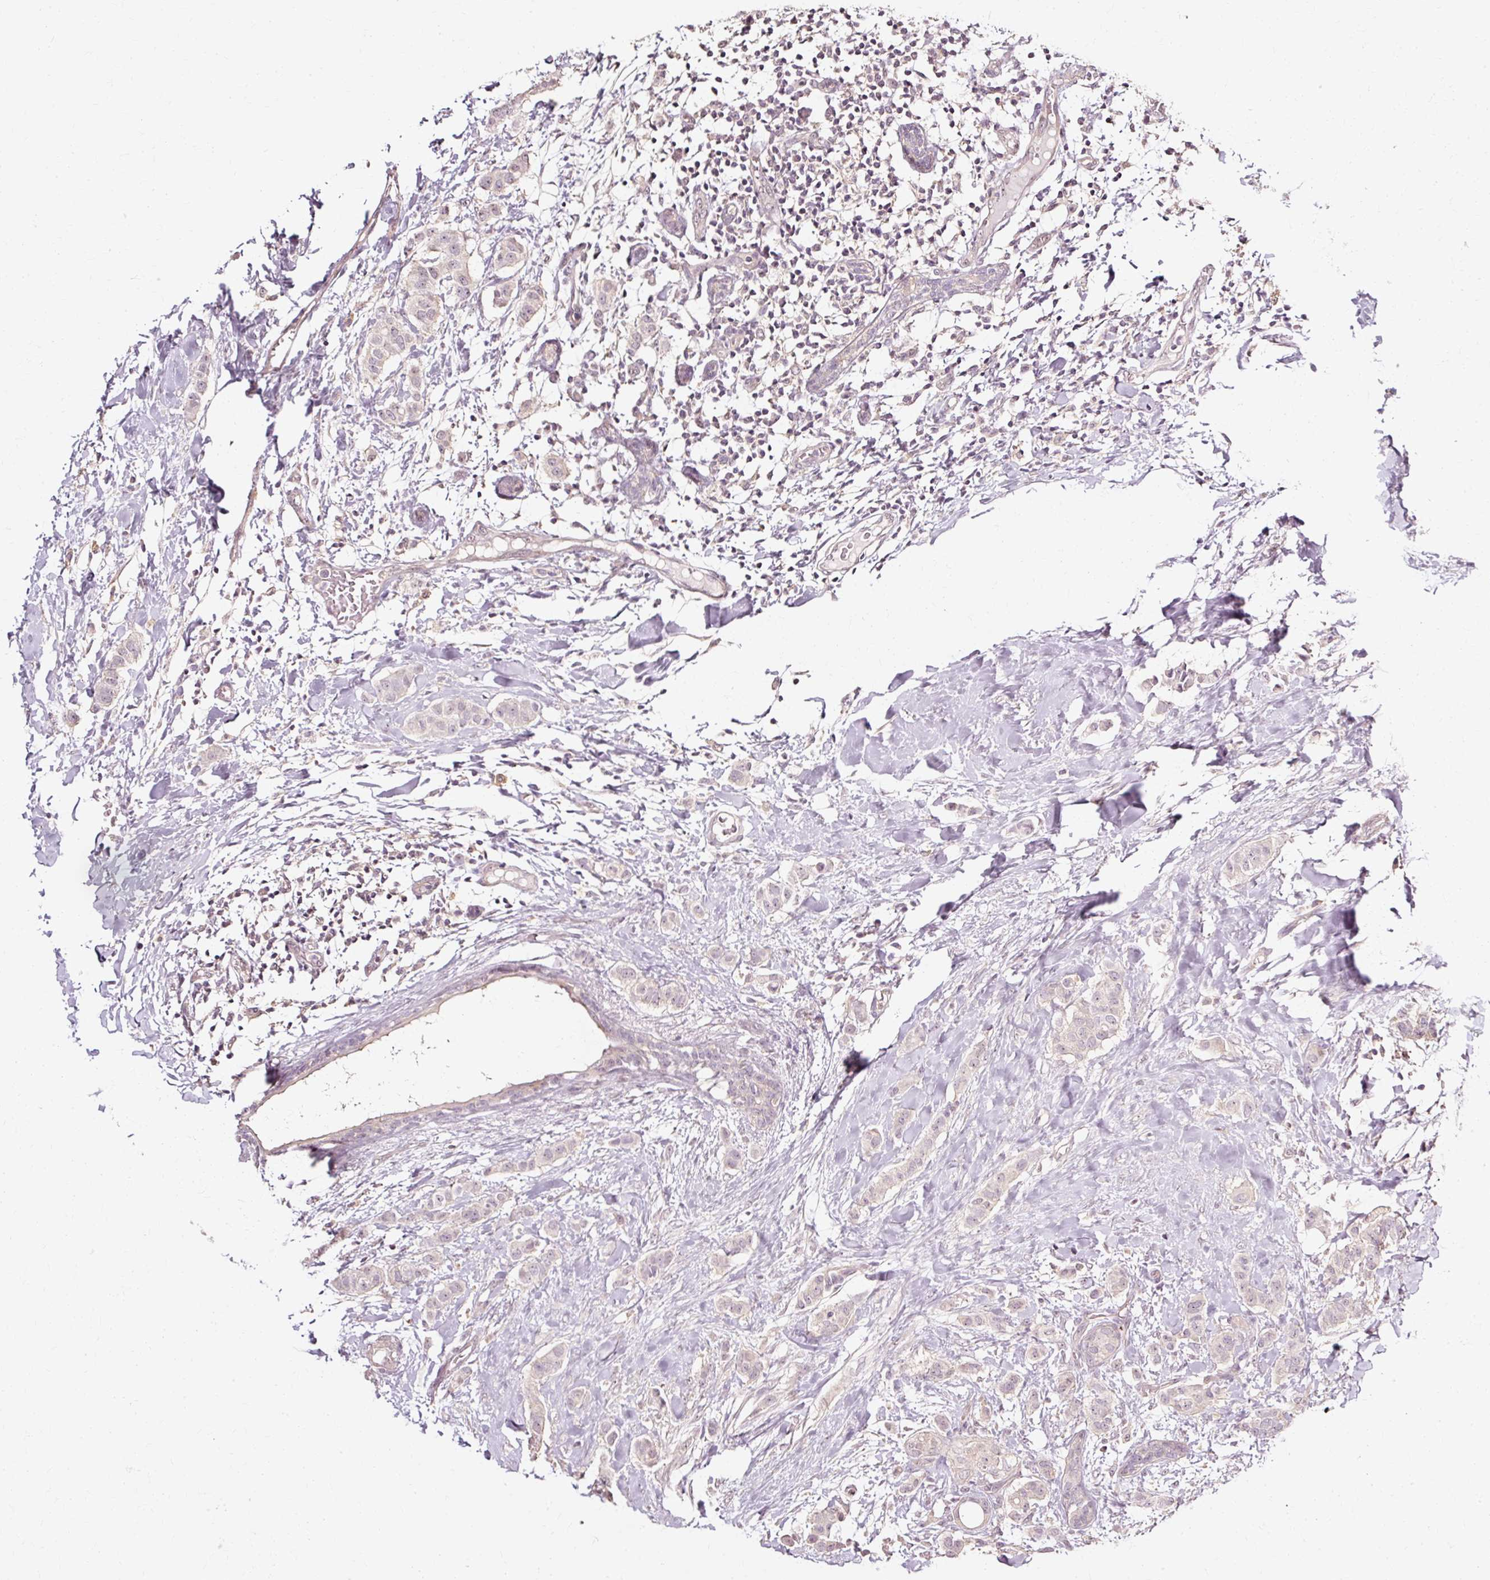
{"staining": {"intensity": "negative", "quantity": "none", "location": "none"}, "tissue": "breast cancer", "cell_type": "Tumor cells", "image_type": "cancer", "snomed": [{"axis": "morphology", "description": "Duct carcinoma"}, {"axis": "topography", "description": "Breast"}], "caption": "The IHC histopathology image has no significant expression in tumor cells of breast cancer (invasive ductal carcinoma) tissue.", "gene": "RGPD5", "patient": {"sex": "female", "age": 40}}